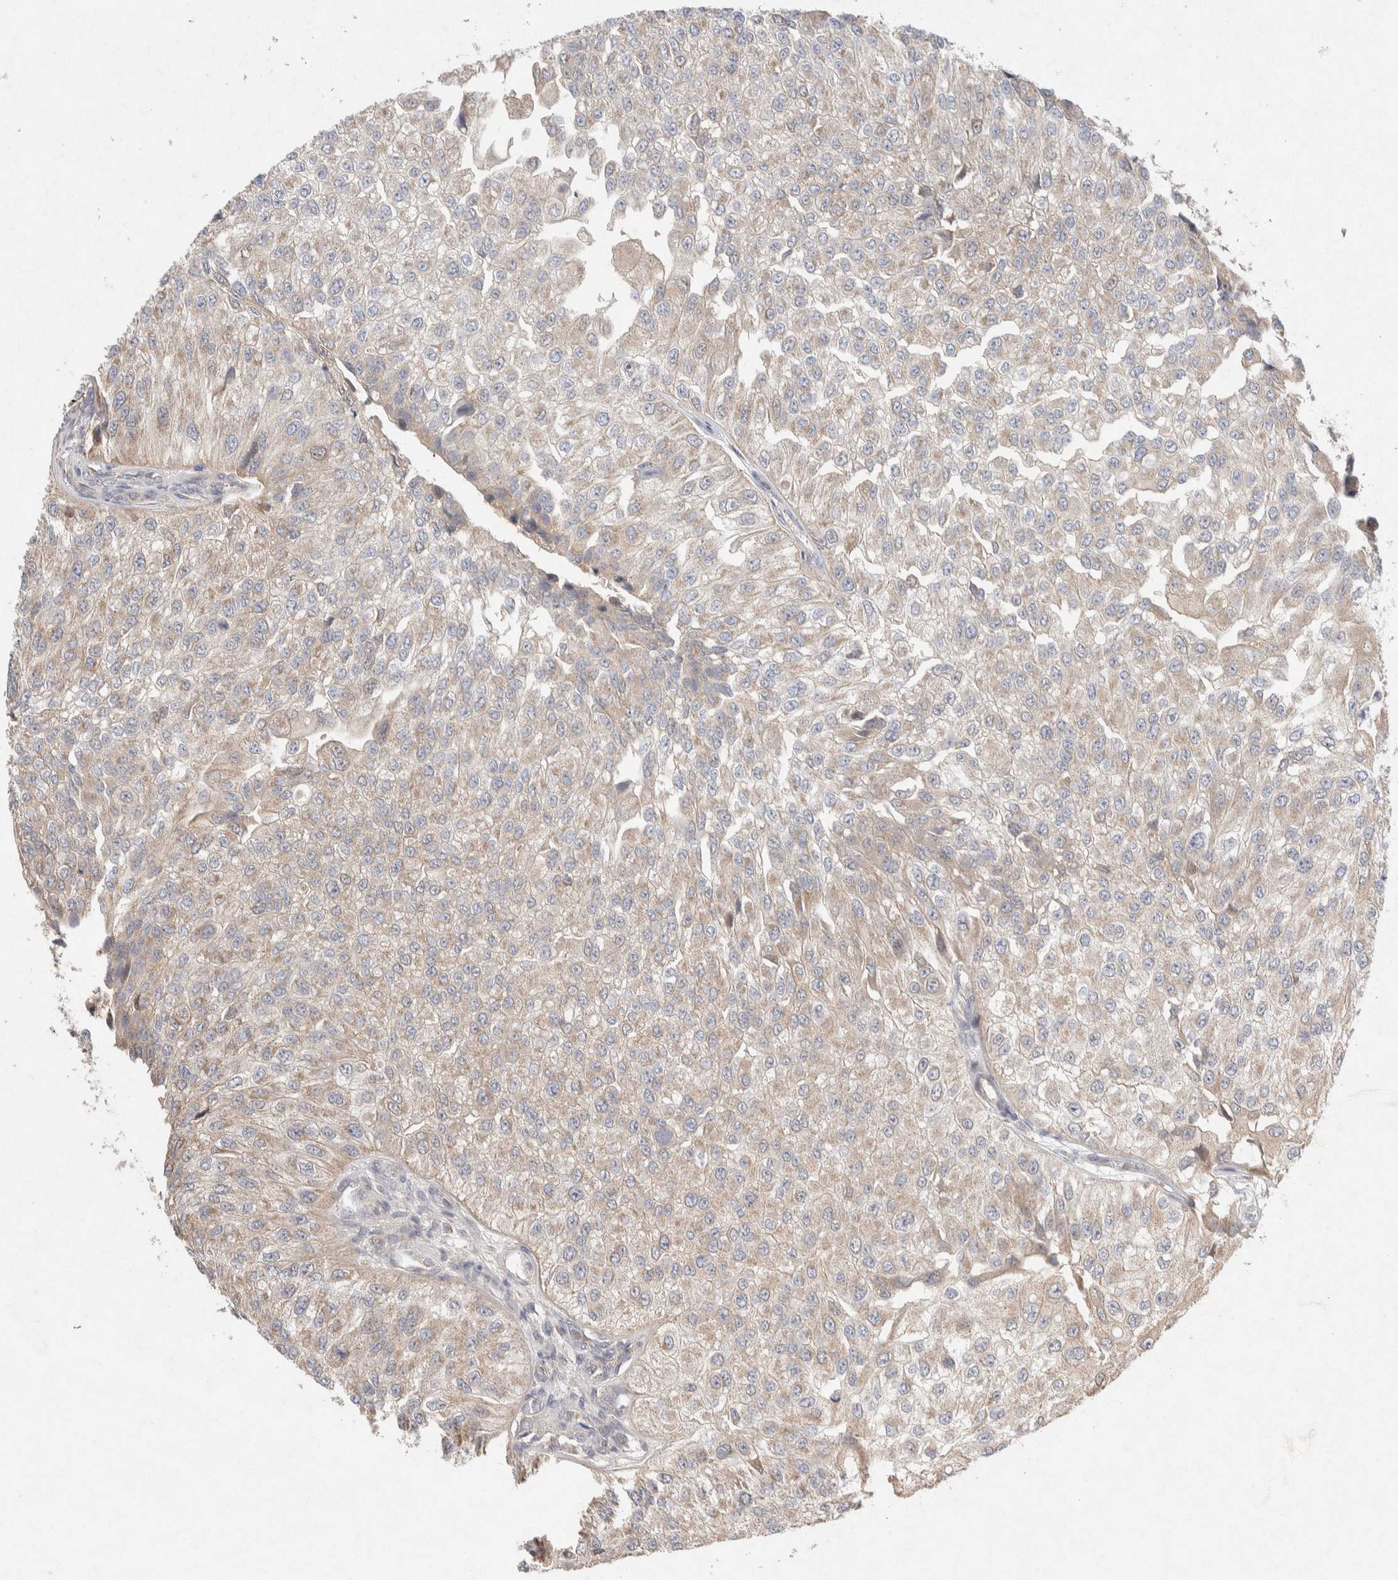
{"staining": {"intensity": "weak", "quantity": ">75%", "location": "cytoplasmic/membranous"}, "tissue": "urothelial cancer", "cell_type": "Tumor cells", "image_type": "cancer", "snomed": [{"axis": "morphology", "description": "Urothelial carcinoma, High grade"}, {"axis": "topography", "description": "Kidney"}, {"axis": "topography", "description": "Urinary bladder"}], "caption": "DAB (3,3'-diaminobenzidine) immunohistochemical staining of urothelial cancer displays weak cytoplasmic/membranous protein expression in about >75% of tumor cells.", "gene": "CMTM4", "patient": {"sex": "male", "age": 77}}